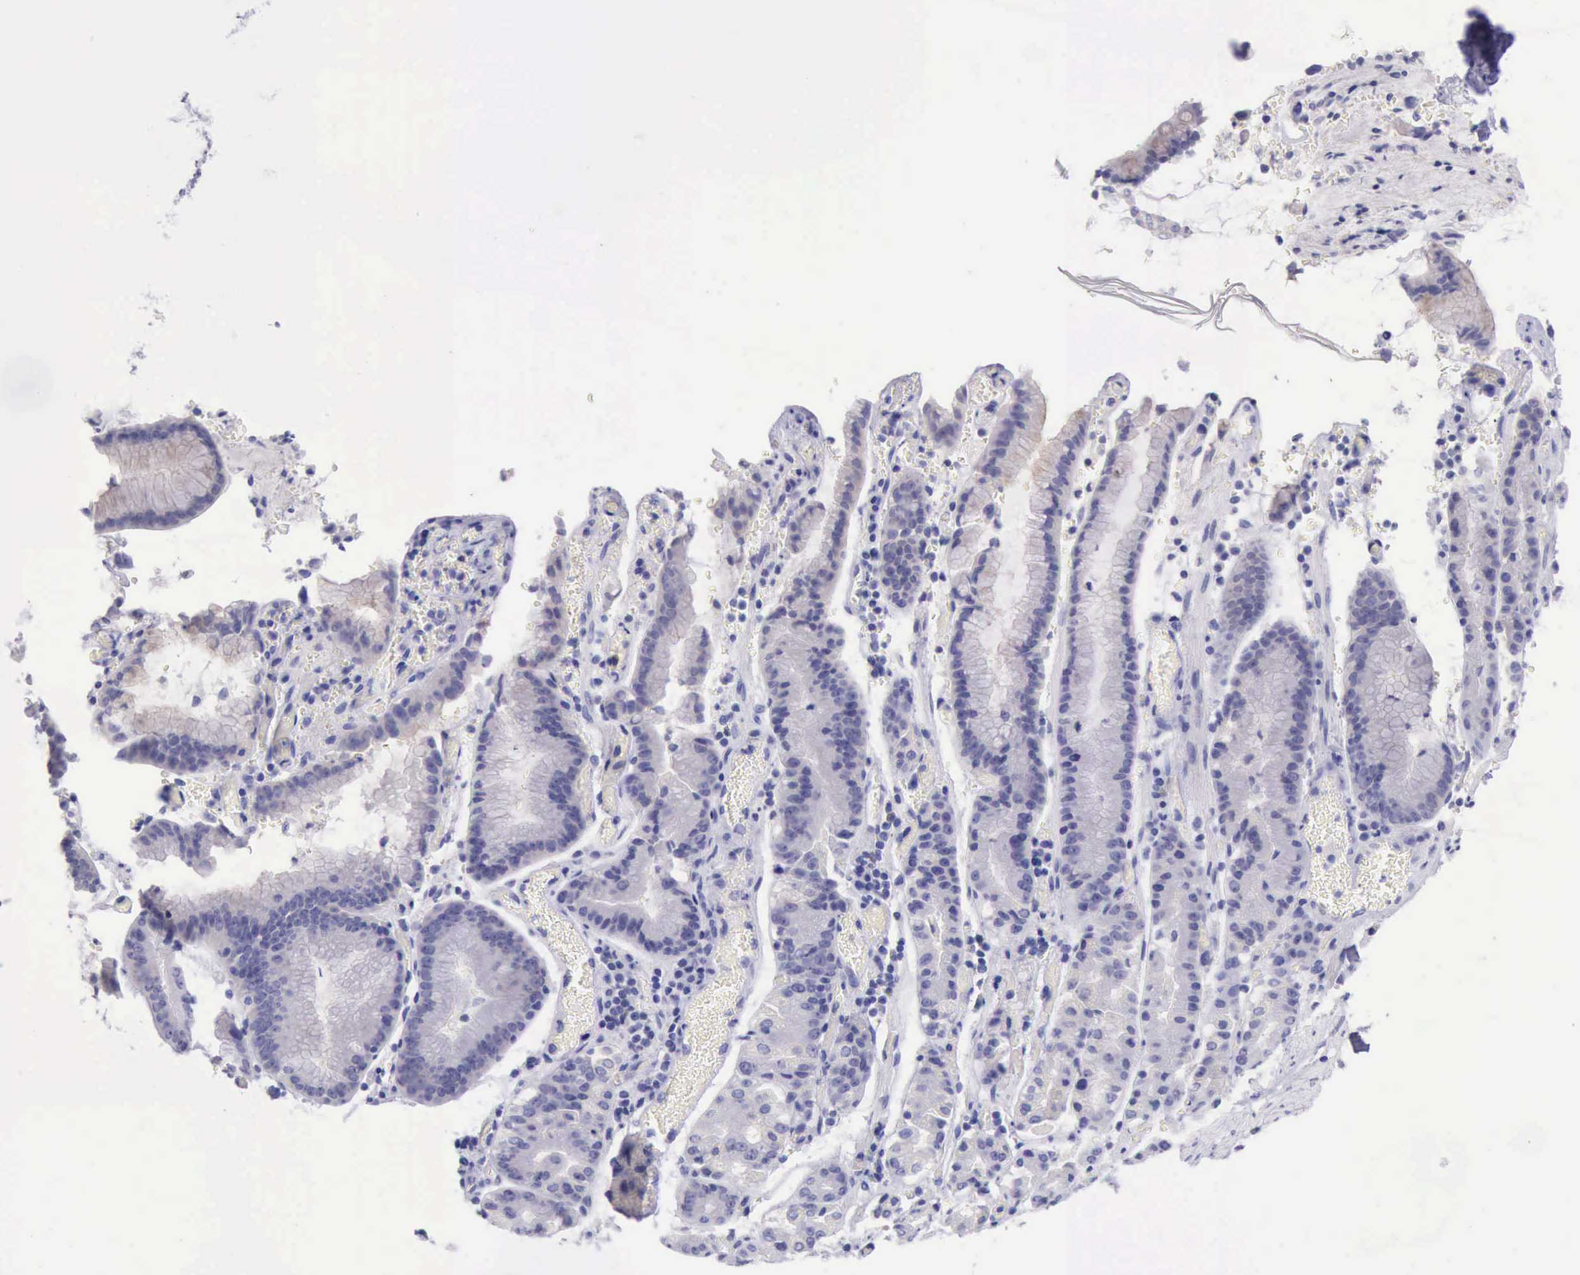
{"staining": {"intensity": "negative", "quantity": "none", "location": "none"}, "tissue": "stomach cancer", "cell_type": "Tumor cells", "image_type": "cancer", "snomed": [{"axis": "morphology", "description": "Adenocarcinoma, NOS"}, {"axis": "topography", "description": "Stomach, upper"}], "caption": "An immunohistochemistry (IHC) image of stomach cancer is shown. There is no staining in tumor cells of stomach cancer. (DAB immunohistochemistry (IHC) with hematoxylin counter stain).", "gene": "LRFN5", "patient": {"sex": "male", "age": 71}}